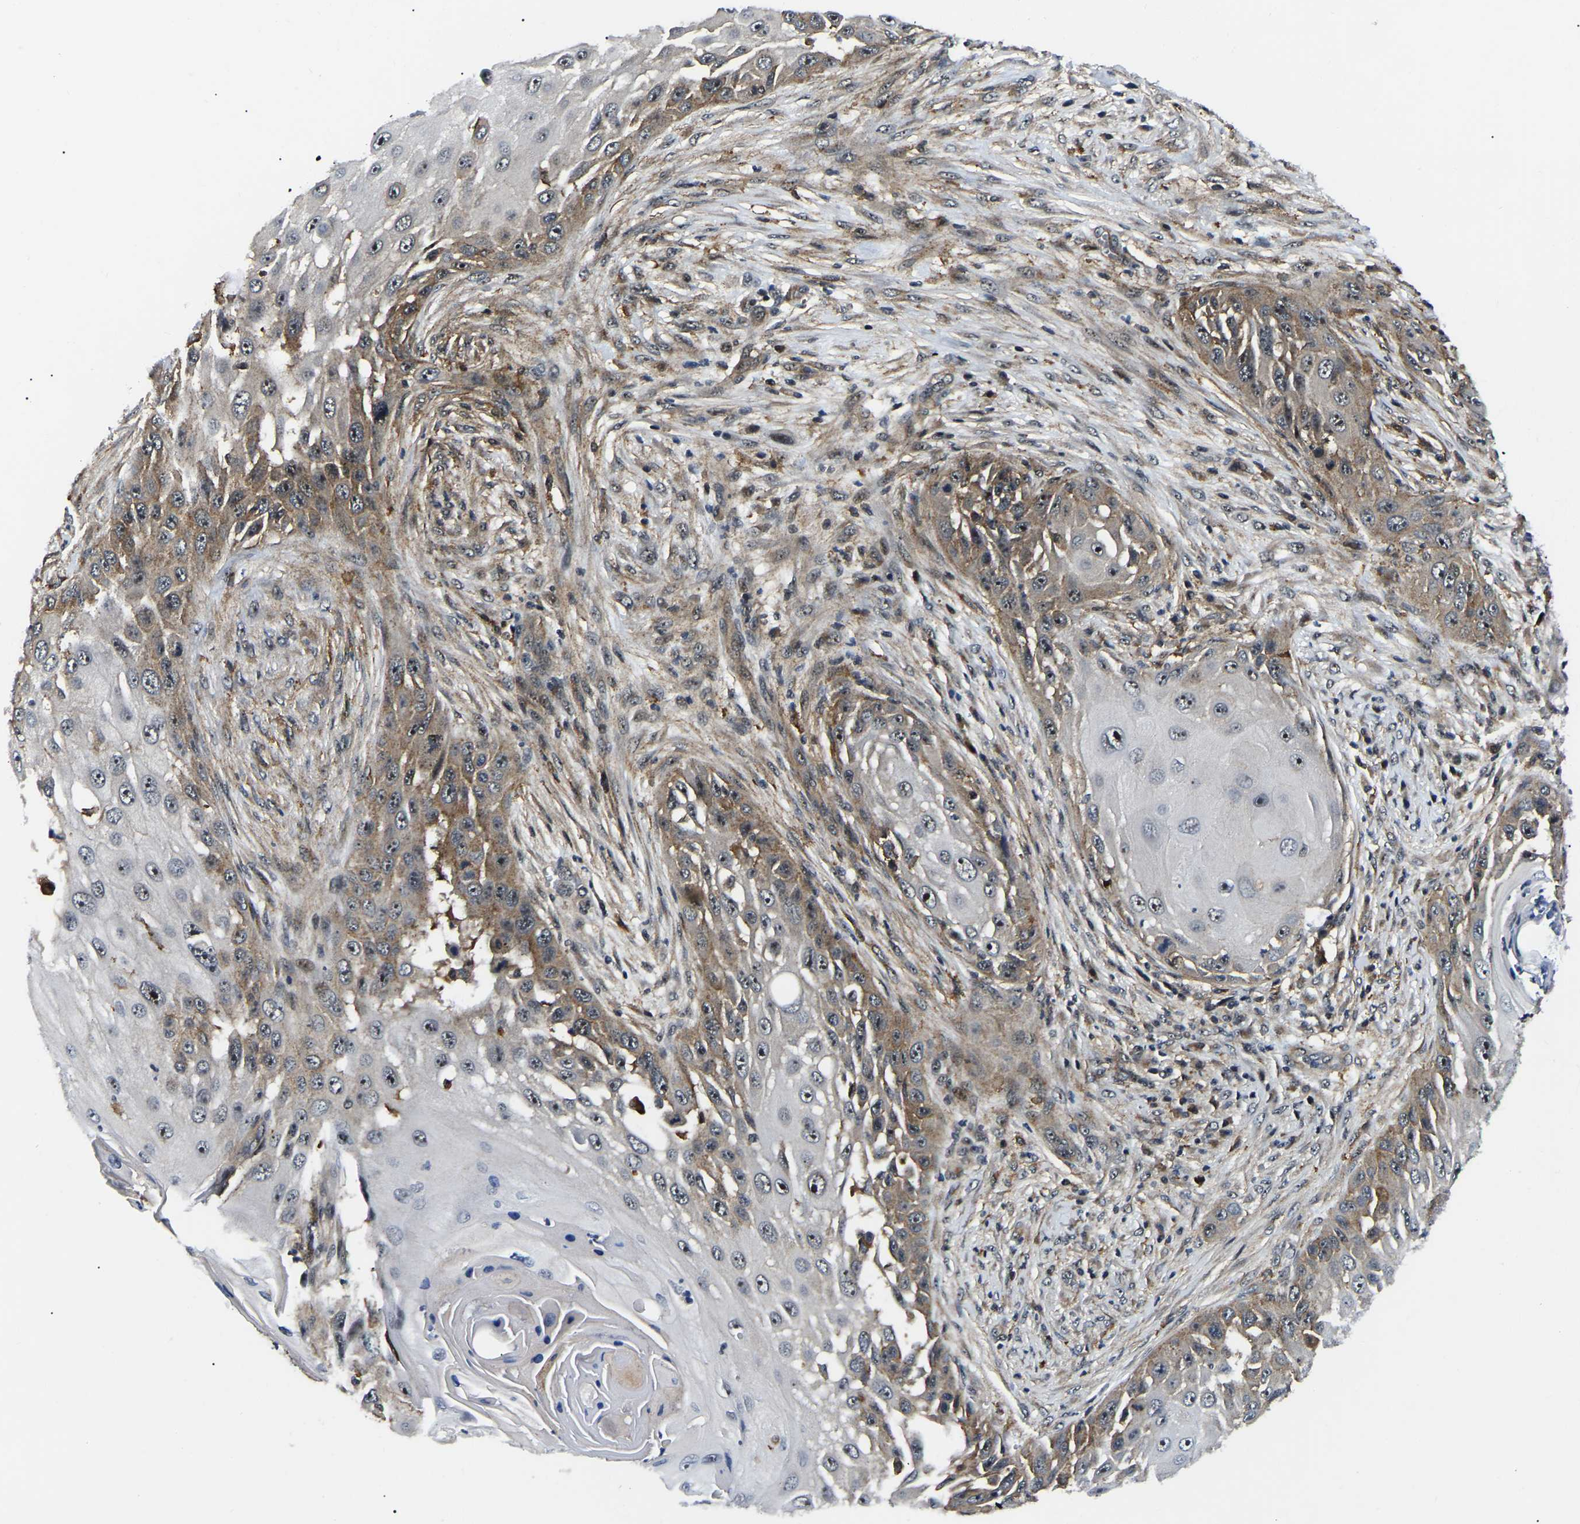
{"staining": {"intensity": "moderate", "quantity": ">75%", "location": "cytoplasmic/membranous,nuclear"}, "tissue": "skin cancer", "cell_type": "Tumor cells", "image_type": "cancer", "snomed": [{"axis": "morphology", "description": "Squamous cell carcinoma, NOS"}, {"axis": "topography", "description": "Skin"}], "caption": "The immunohistochemical stain shows moderate cytoplasmic/membranous and nuclear staining in tumor cells of skin squamous cell carcinoma tissue.", "gene": "RRP1B", "patient": {"sex": "female", "age": 44}}